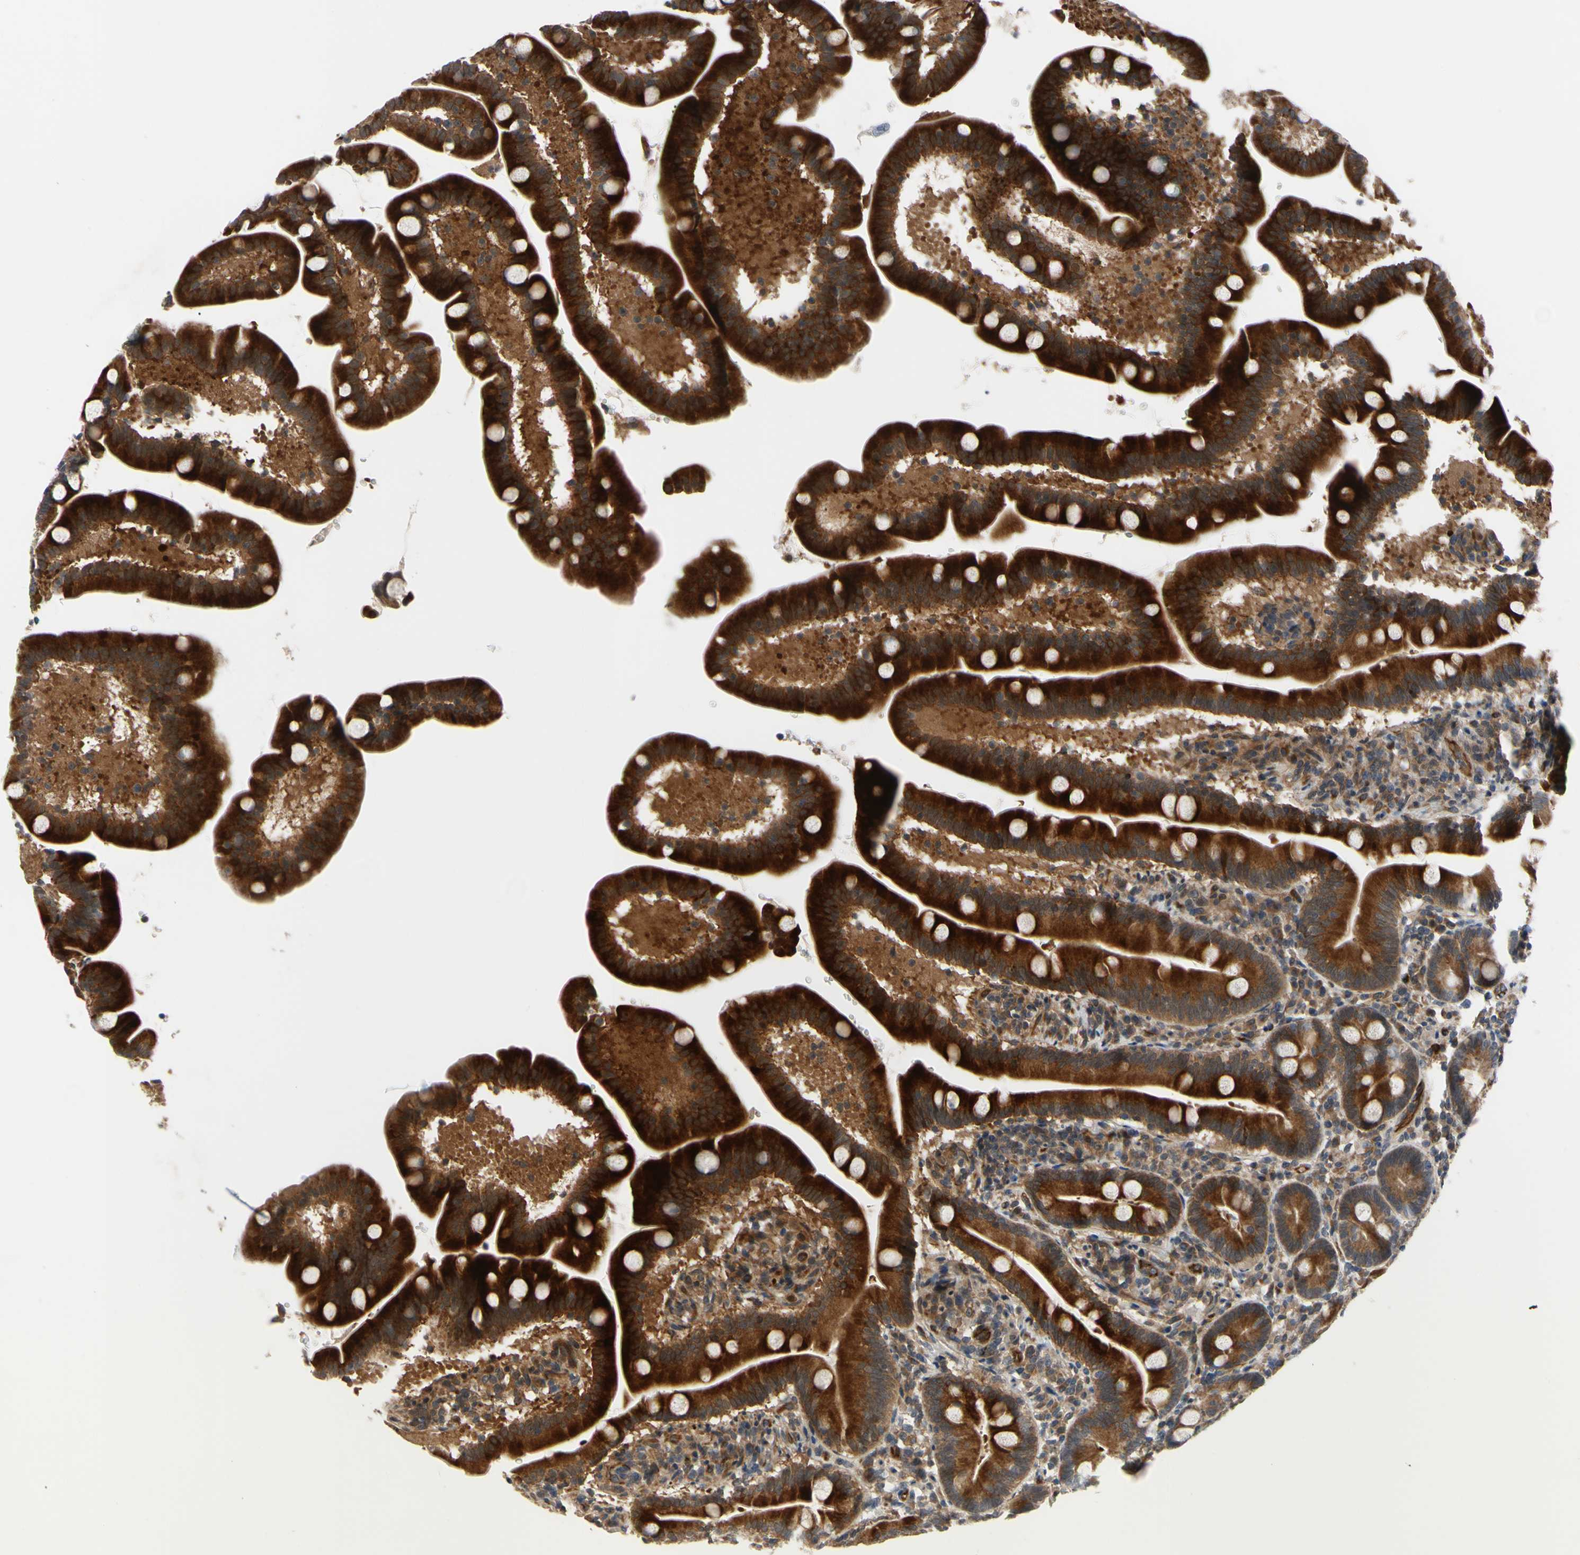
{"staining": {"intensity": "strong", "quantity": ">75%", "location": "cytoplasmic/membranous"}, "tissue": "duodenum", "cell_type": "Glandular cells", "image_type": "normal", "snomed": [{"axis": "morphology", "description": "Normal tissue, NOS"}, {"axis": "topography", "description": "Duodenum"}], "caption": "Immunohistochemical staining of normal duodenum exhibits strong cytoplasmic/membranous protein expression in about >75% of glandular cells. The protein is stained brown, and the nuclei are stained in blue (DAB IHC with brightfield microscopy, high magnification).", "gene": "COMMD9", "patient": {"sex": "male", "age": 54}}